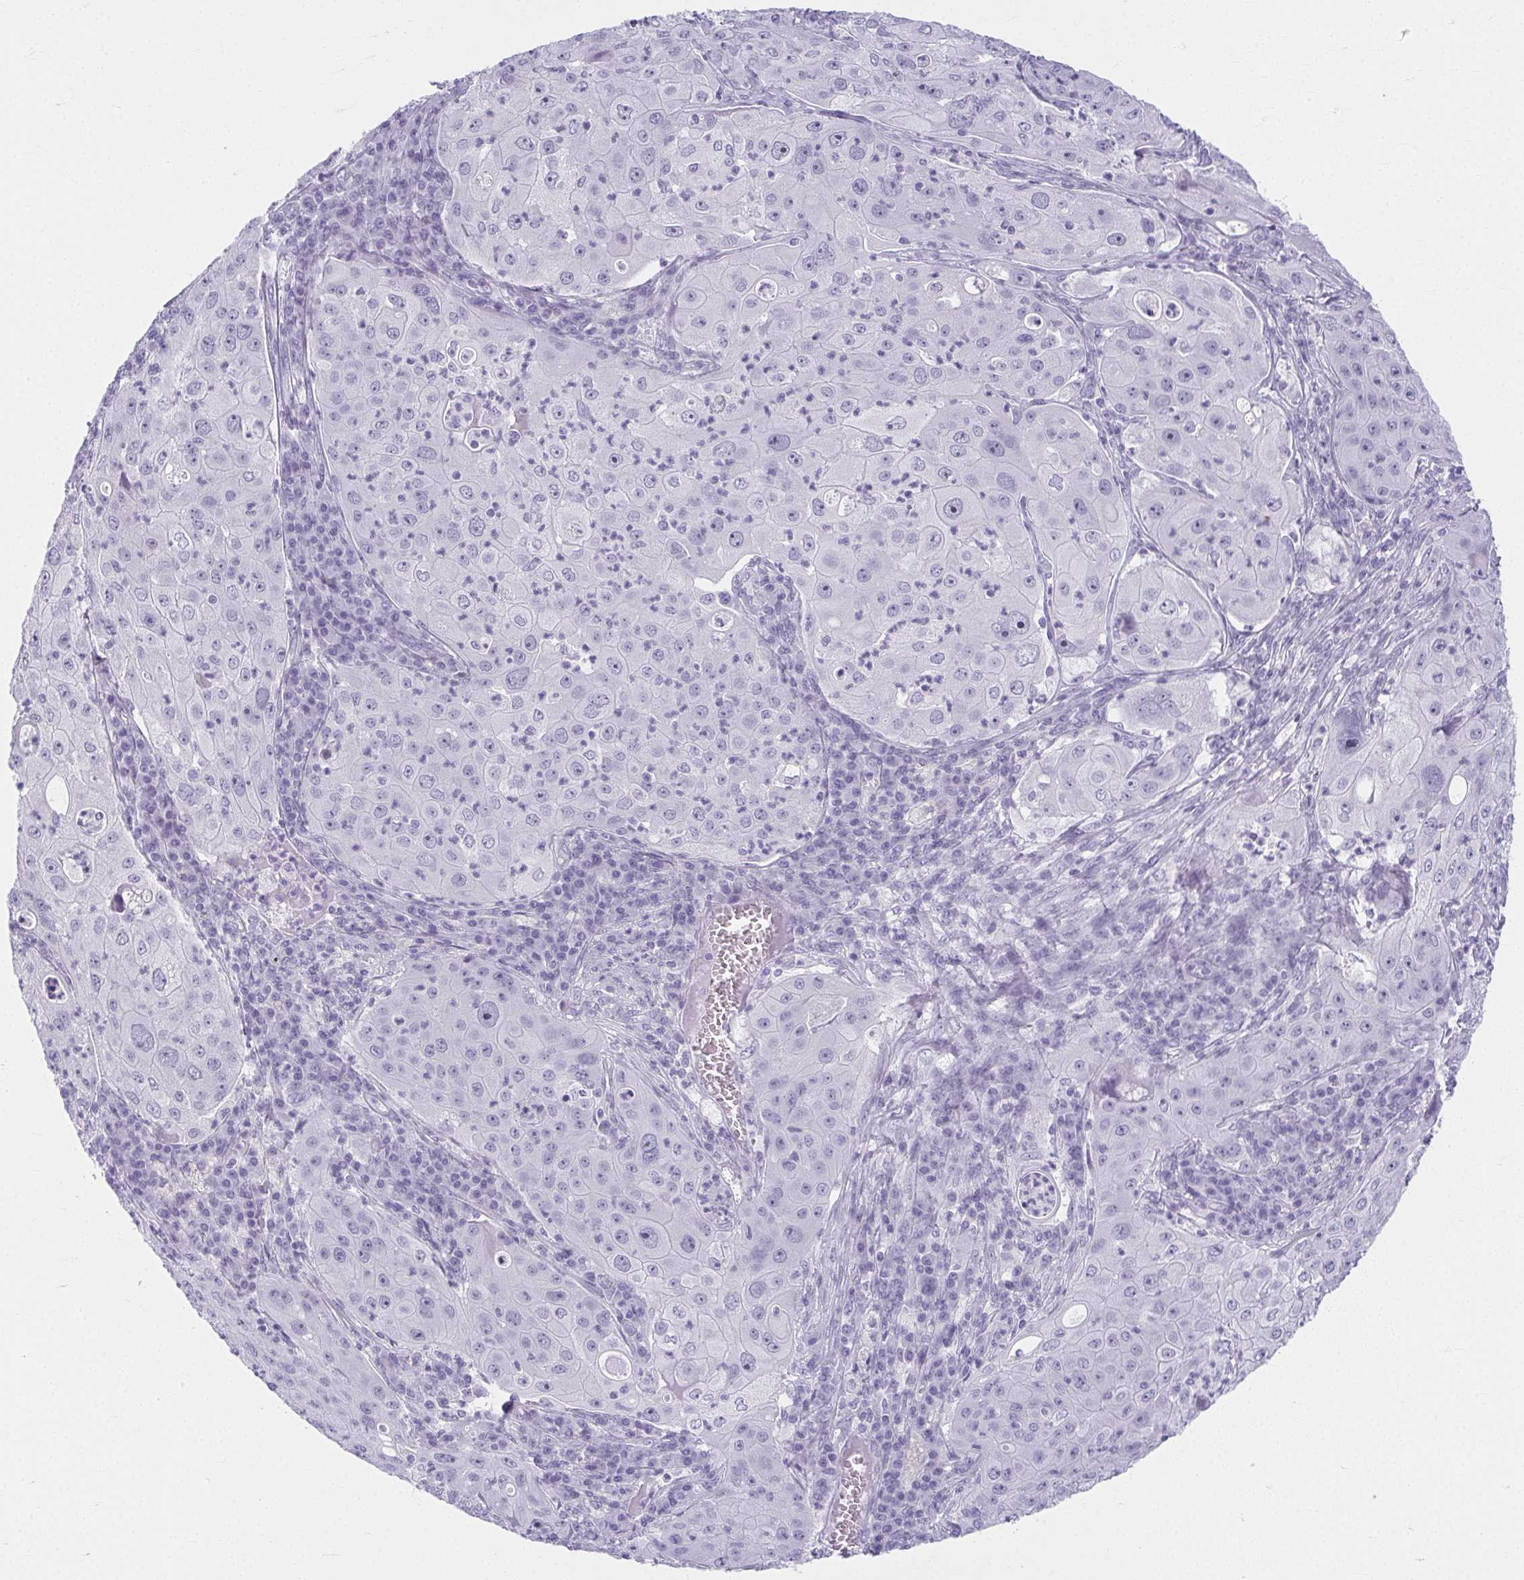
{"staining": {"intensity": "negative", "quantity": "none", "location": "none"}, "tissue": "lung cancer", "cell_type": "Tumor cells", "image_type": "cancer", "snomed": [{"axis": "morphology", "description": "Squamous cell carcinoma, NOS"}, {"axis": "topography", "description": "Lung"}], "caption": "Immunohistochemistry (IHC) histopathology image of human lung cancer stained for a protein (brown), which demonstrates no positivity in tumor cells.", "gene": "MOBP", "patient": {"sex": "female", "age": 59}}